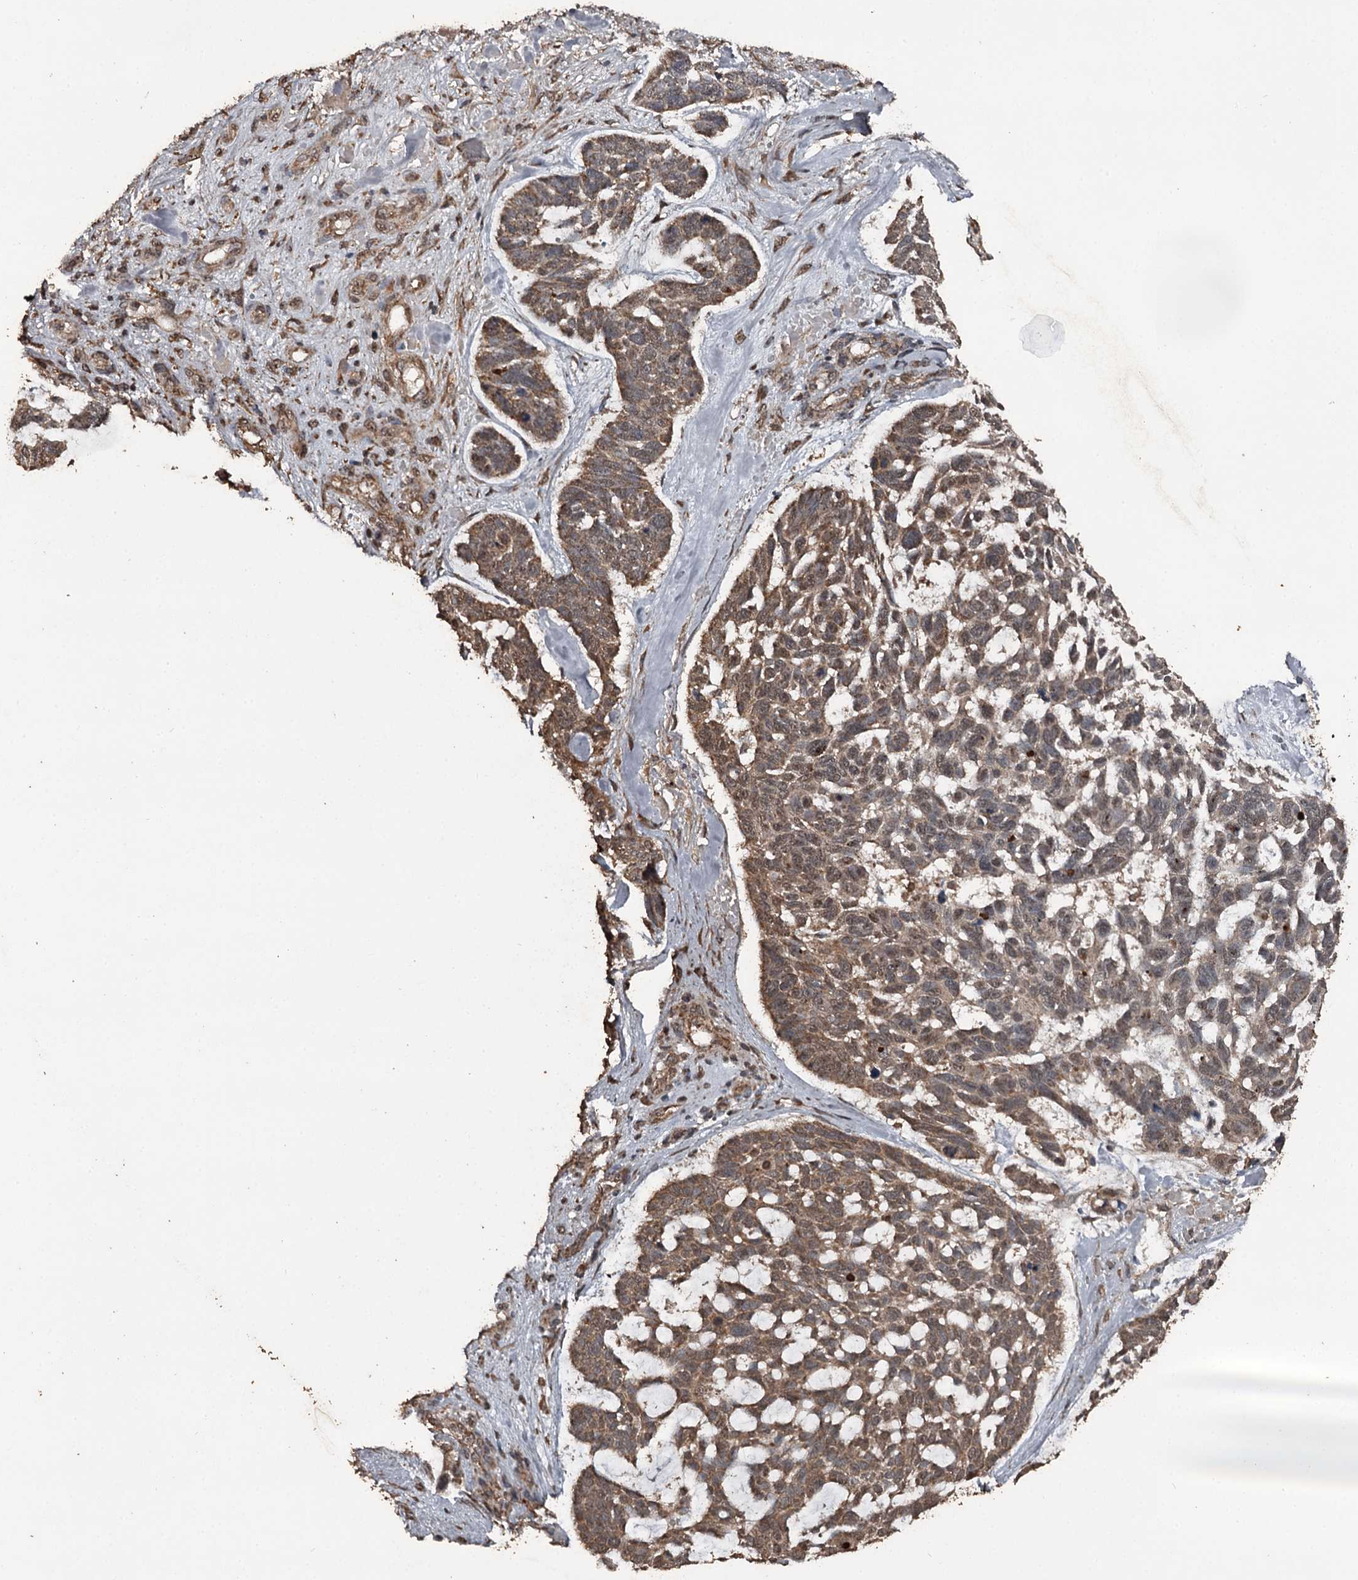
{"staining": {"intensity": "moderate", "quantity": ">75%", "location": "cytoplasmic/membranous,nuclear"}, "tissue": "skin cancer", "cell_type": "Tumor cells", "image_type": "cancer", "snomed": [{"axis": "morphology", "description": "Basal cell carcinoma"}, {"axis": "topography", "description": "Skin"}], "caption": "A brown stain highlights moderate cytoplasmic/membranous and nuclear positivity of a protein in human skin basal cell carcinoma tumor cells.", "gene": "WIPI1", "patient": {"sex": "male", "age": 88}}